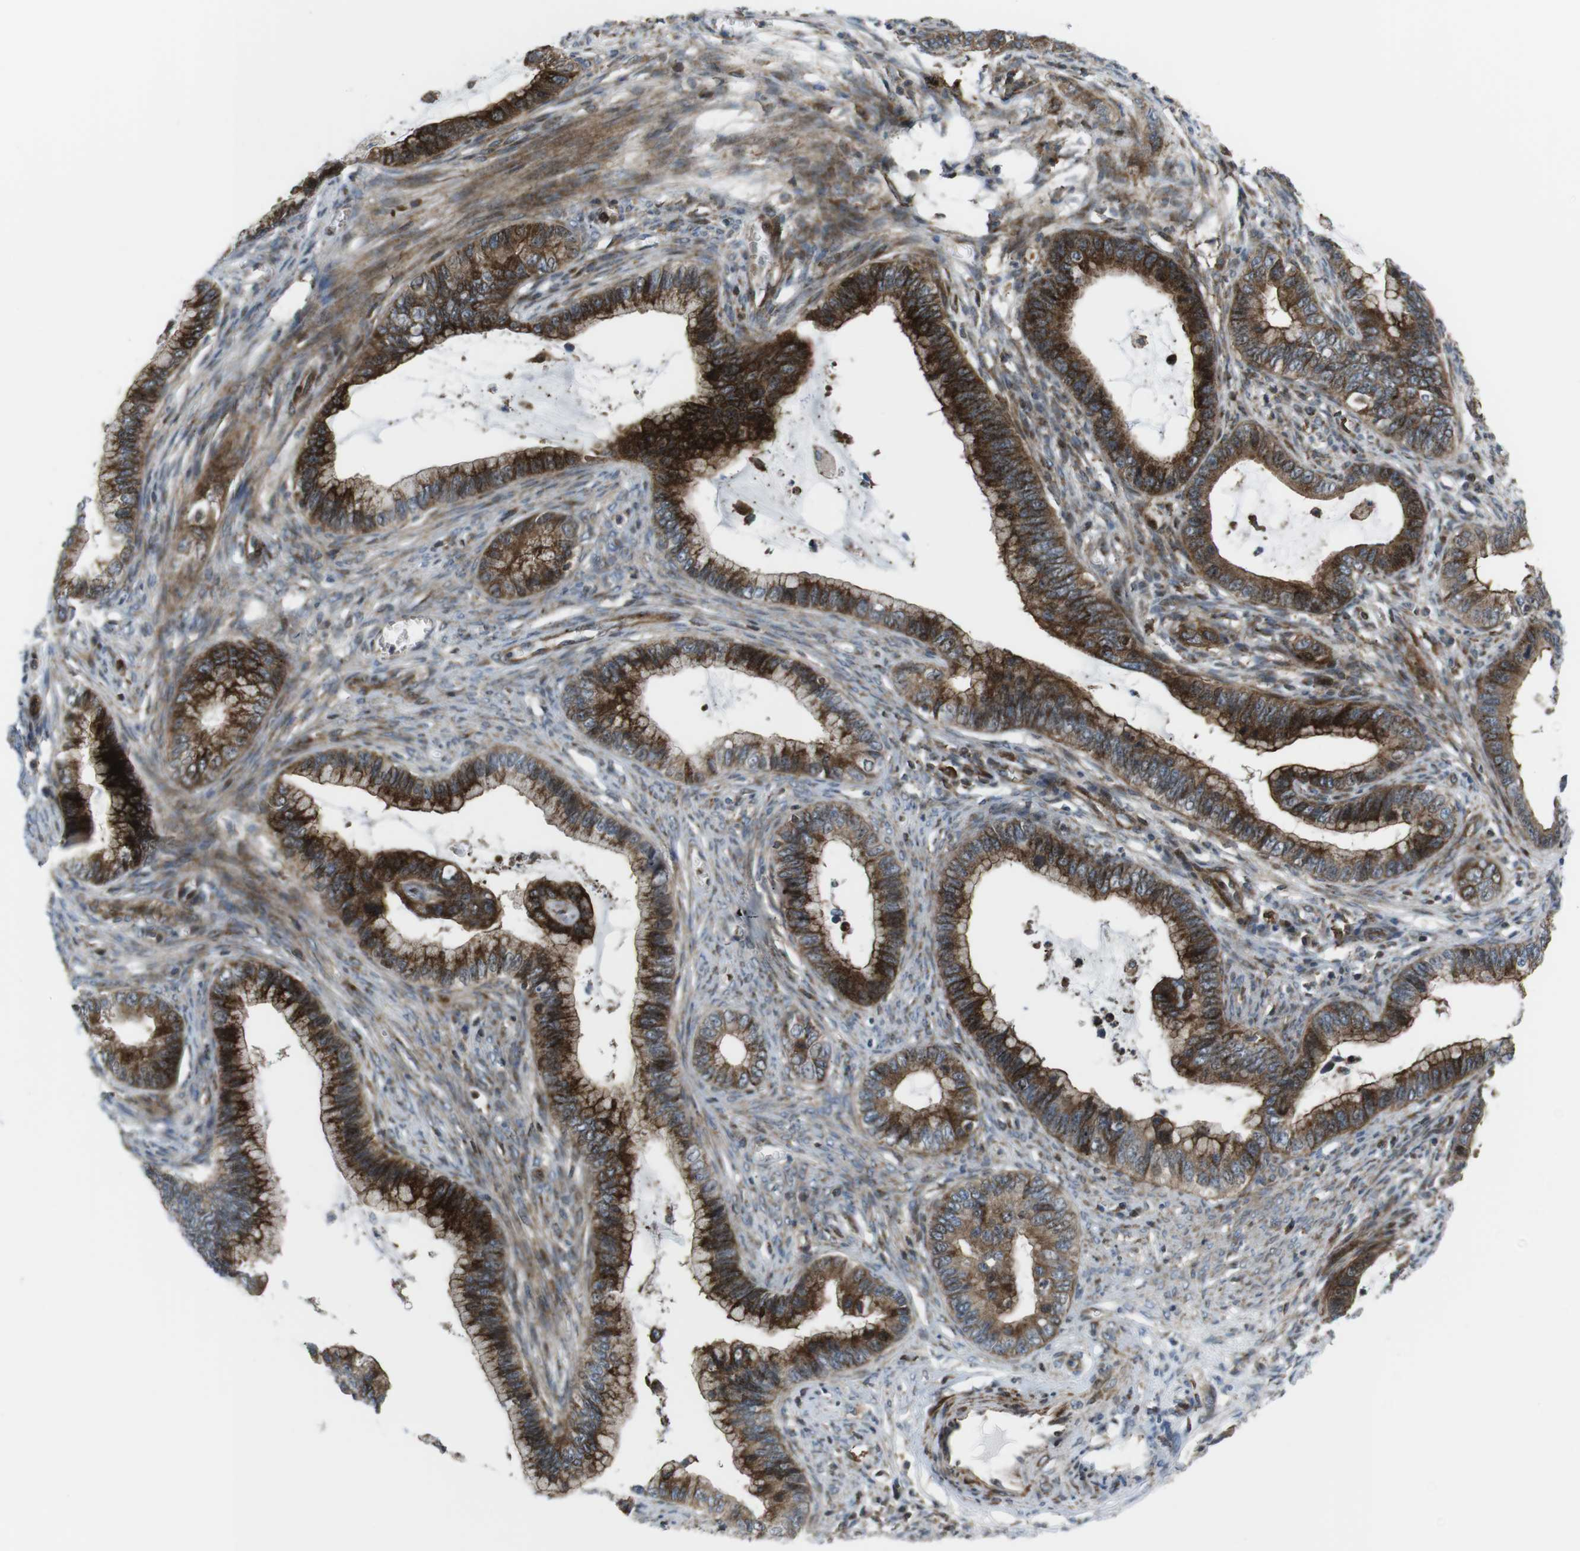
{"staining": {"intensity": "strong", "quantity": "25%-75%", "location": "cytoplasmic/membranous"}, "tissue": "cervical cancer", "cell_type": "Tumor cells", "image_type": "cancer", "snomed": [{"axis": "morphology", "description": "Adenocarcinoma, NOS"}, {"axis": "topography", "description": "Cervix"}], "caption": "Protein staining exhibits strong cytoplasmic/membranous staining in approximately 25%-75% of tumor cells in cervical cancer (adenocarcinoma). The staining was performed using DAB to visualize the protein expression in brown, while the nuclei were stained in blue with hematoxylin (Magnification: 20x).", "gene": "CUL7", "patient": {"sex": "female", "age": 44}}